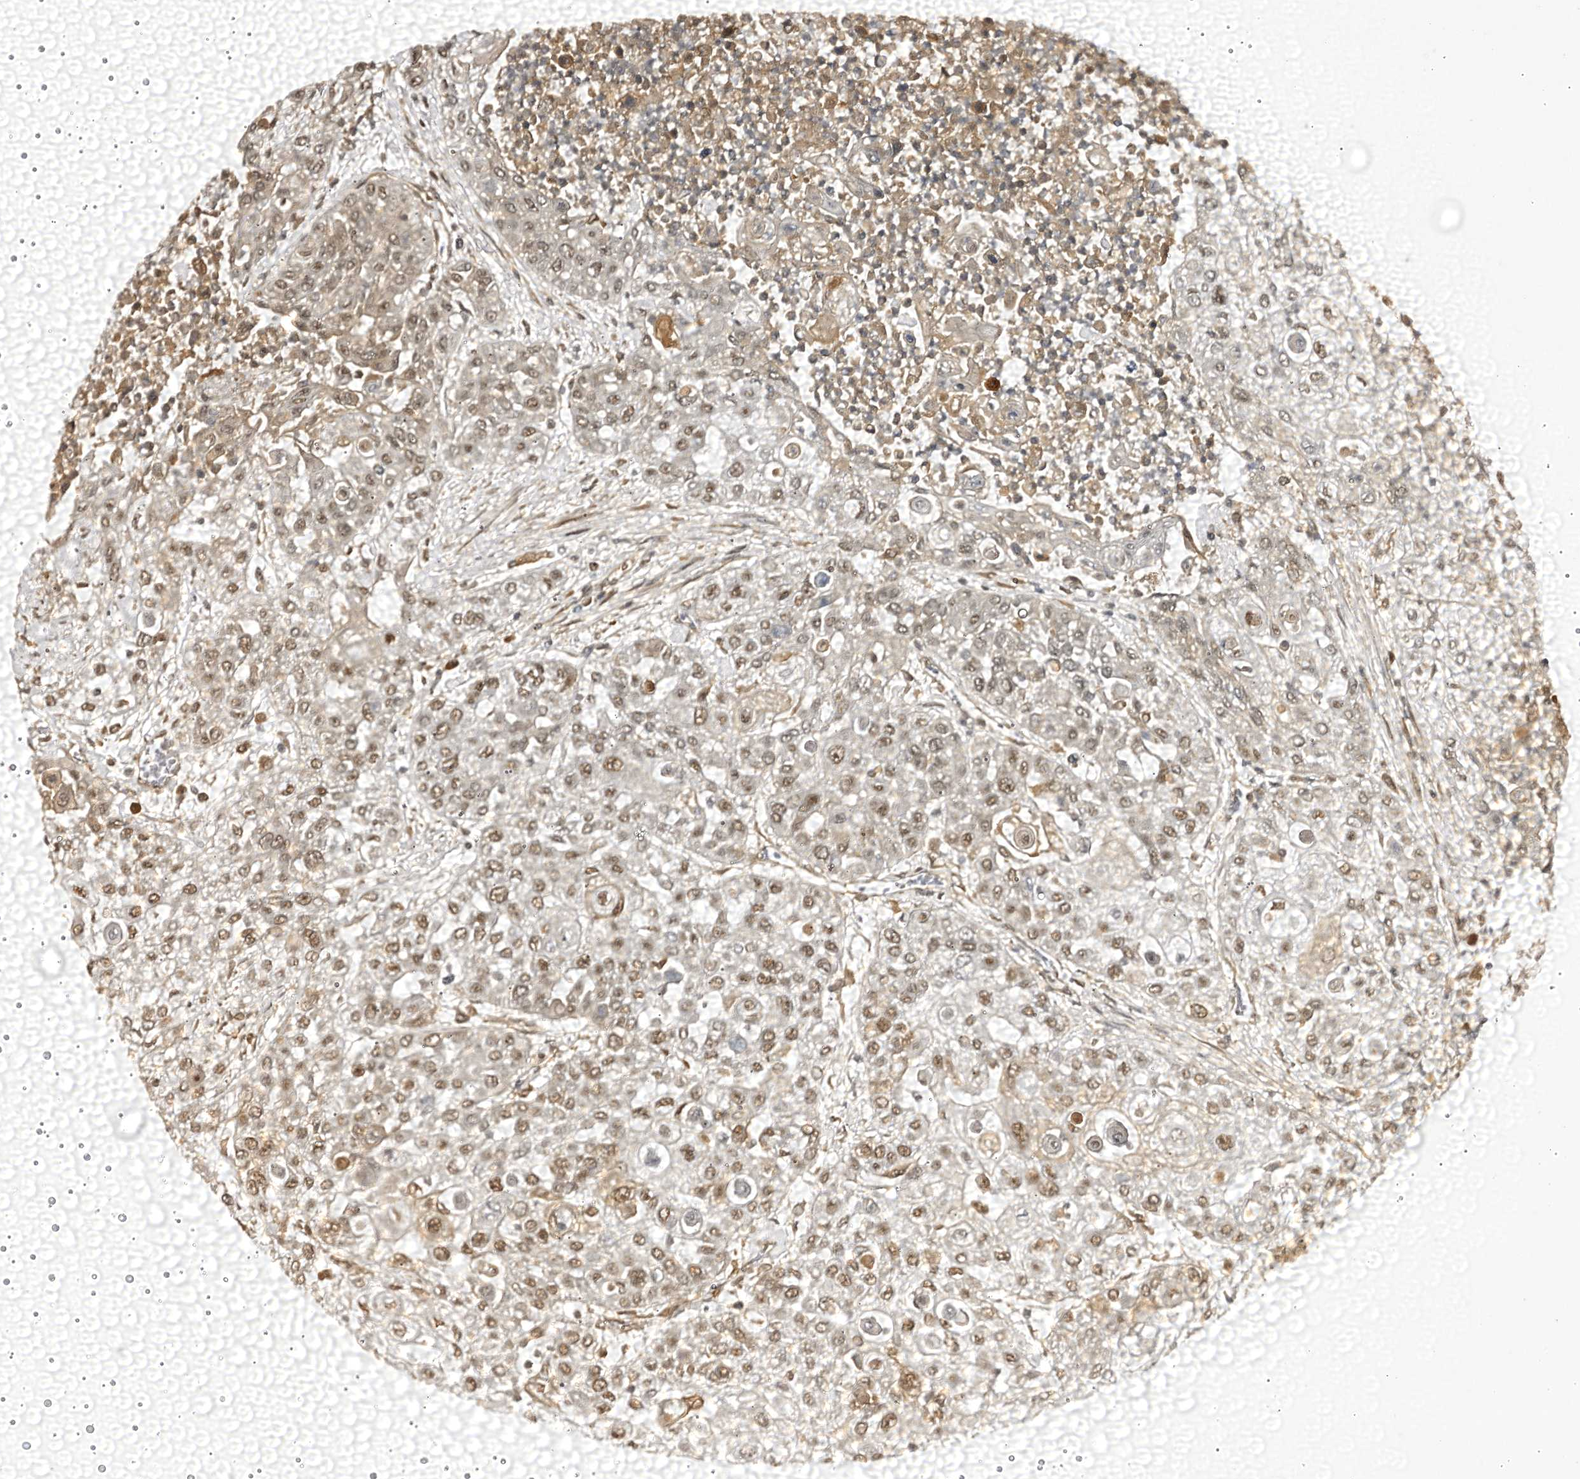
{"staining": {"intensity": "weak", "quantity": ">75%", "location": "nuclear"}, "tissue": "urothelial cancer", "cell_type": "Tumor cells", "image_type": "cancer", "snomed": [{"axis": "morphology", "description": "Urothelial carcinoma, High grade"}, {"axis": "topography", "description": "Urinary bladder"}], "caption": "Immunohistochemical staining of high-grade urothelial carcinoma reveals low levels of weak nuclear protein positivity in approximately >75% of tumor cells.", "gene": "TRAPPC4", "patient": {"sex": "female", "age": 79}}